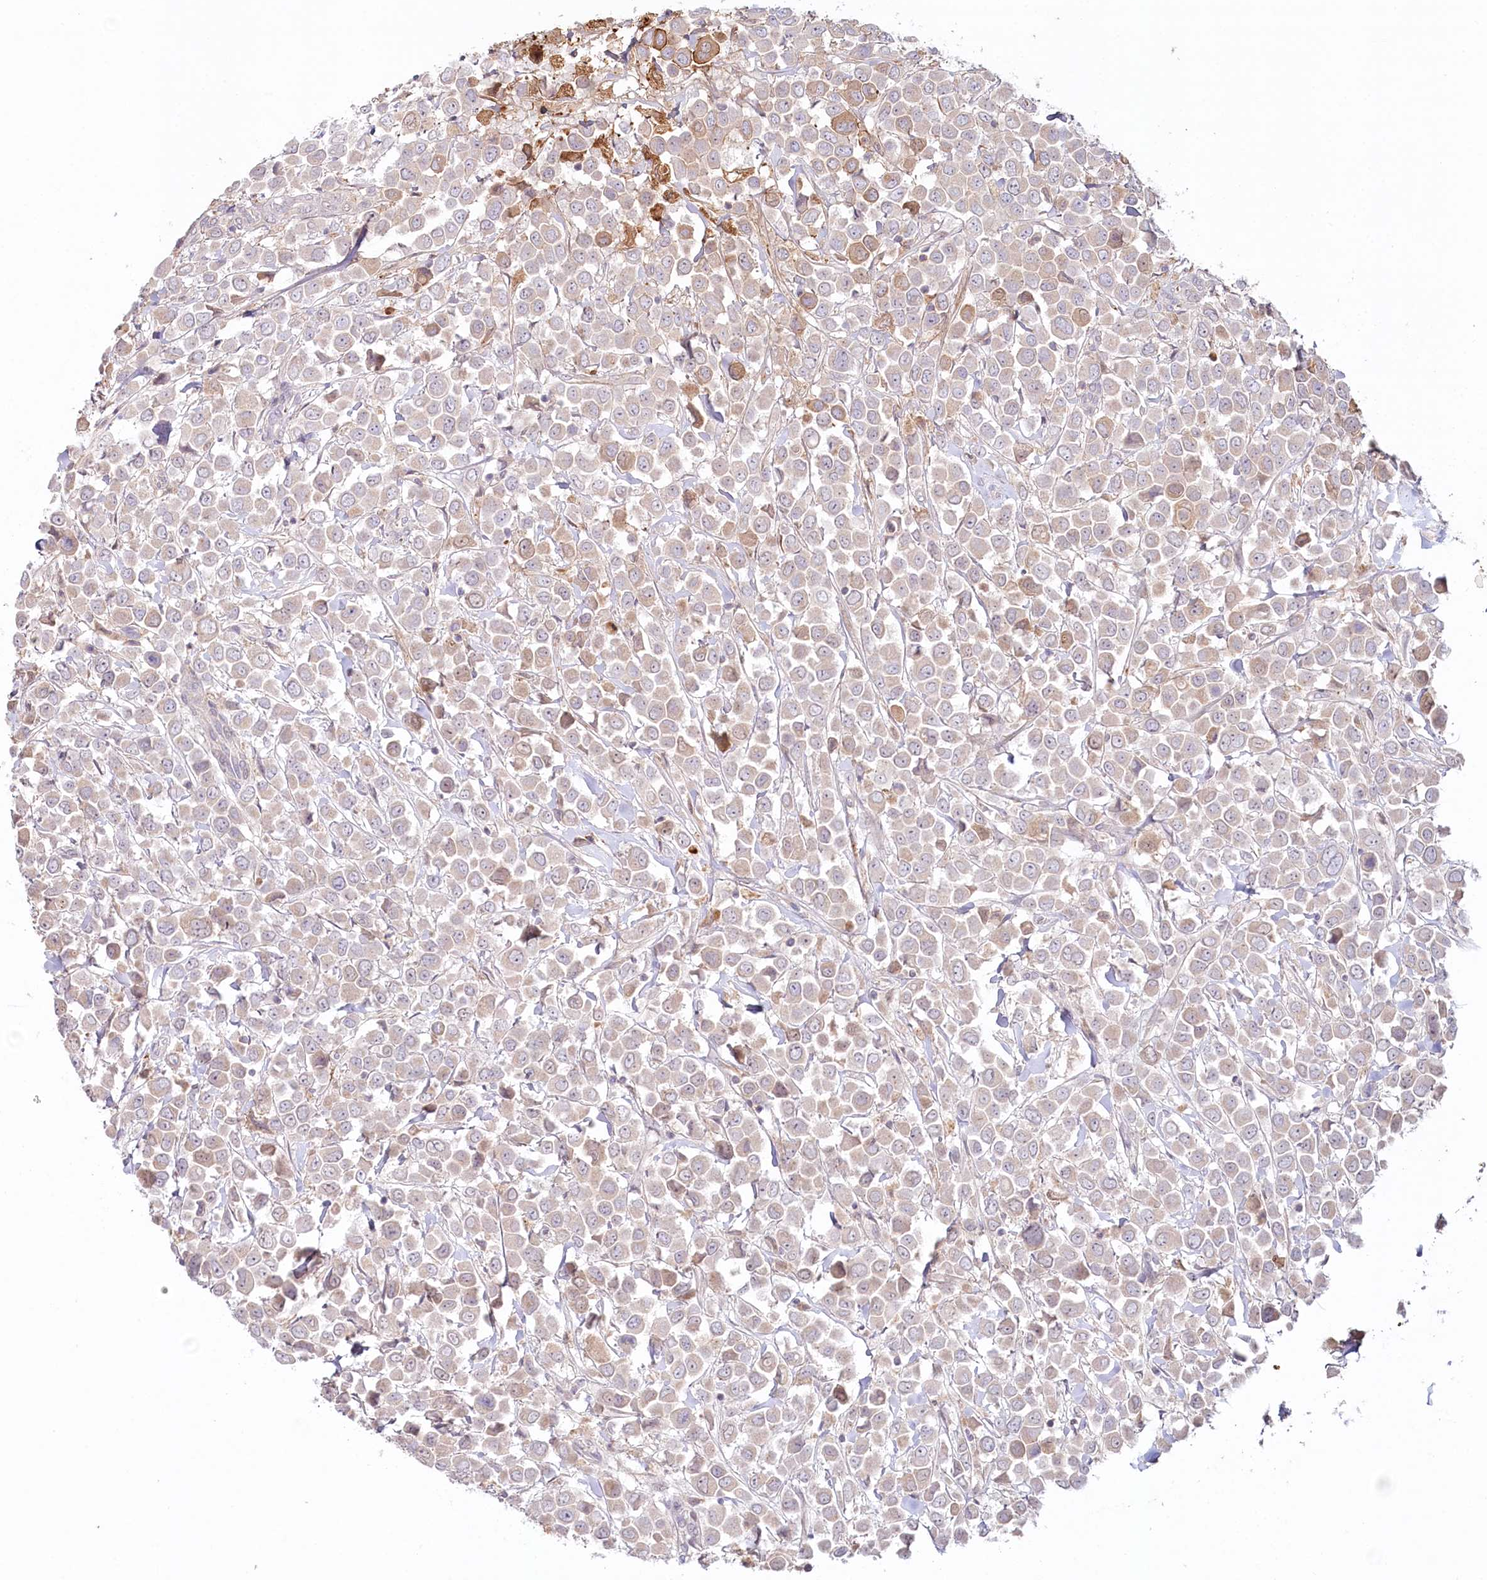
{"staining": {"intensity": "weak", "quantity": "<25%", "location": "cytoplasmic/membranous"}, "tissue": "breast cancer", "cell_type": "Tumor cells", "image_type": "cancer", "snomed": [{"axis": "morphology", "description": "Duct carcinoma"}, {"axis": "topography", "description": "Breast"}], "caption": "Tumor cells show no significant expression in breast infiltrating ductal carcinoma. The staining was performed using DAB to visualize the protein expression in brown, while the nuclei were stained in blue with hematoxylin (Magnification: 20x).", "gene": "PSAPL1", "patient": {"sex": "female", "age": 61}}